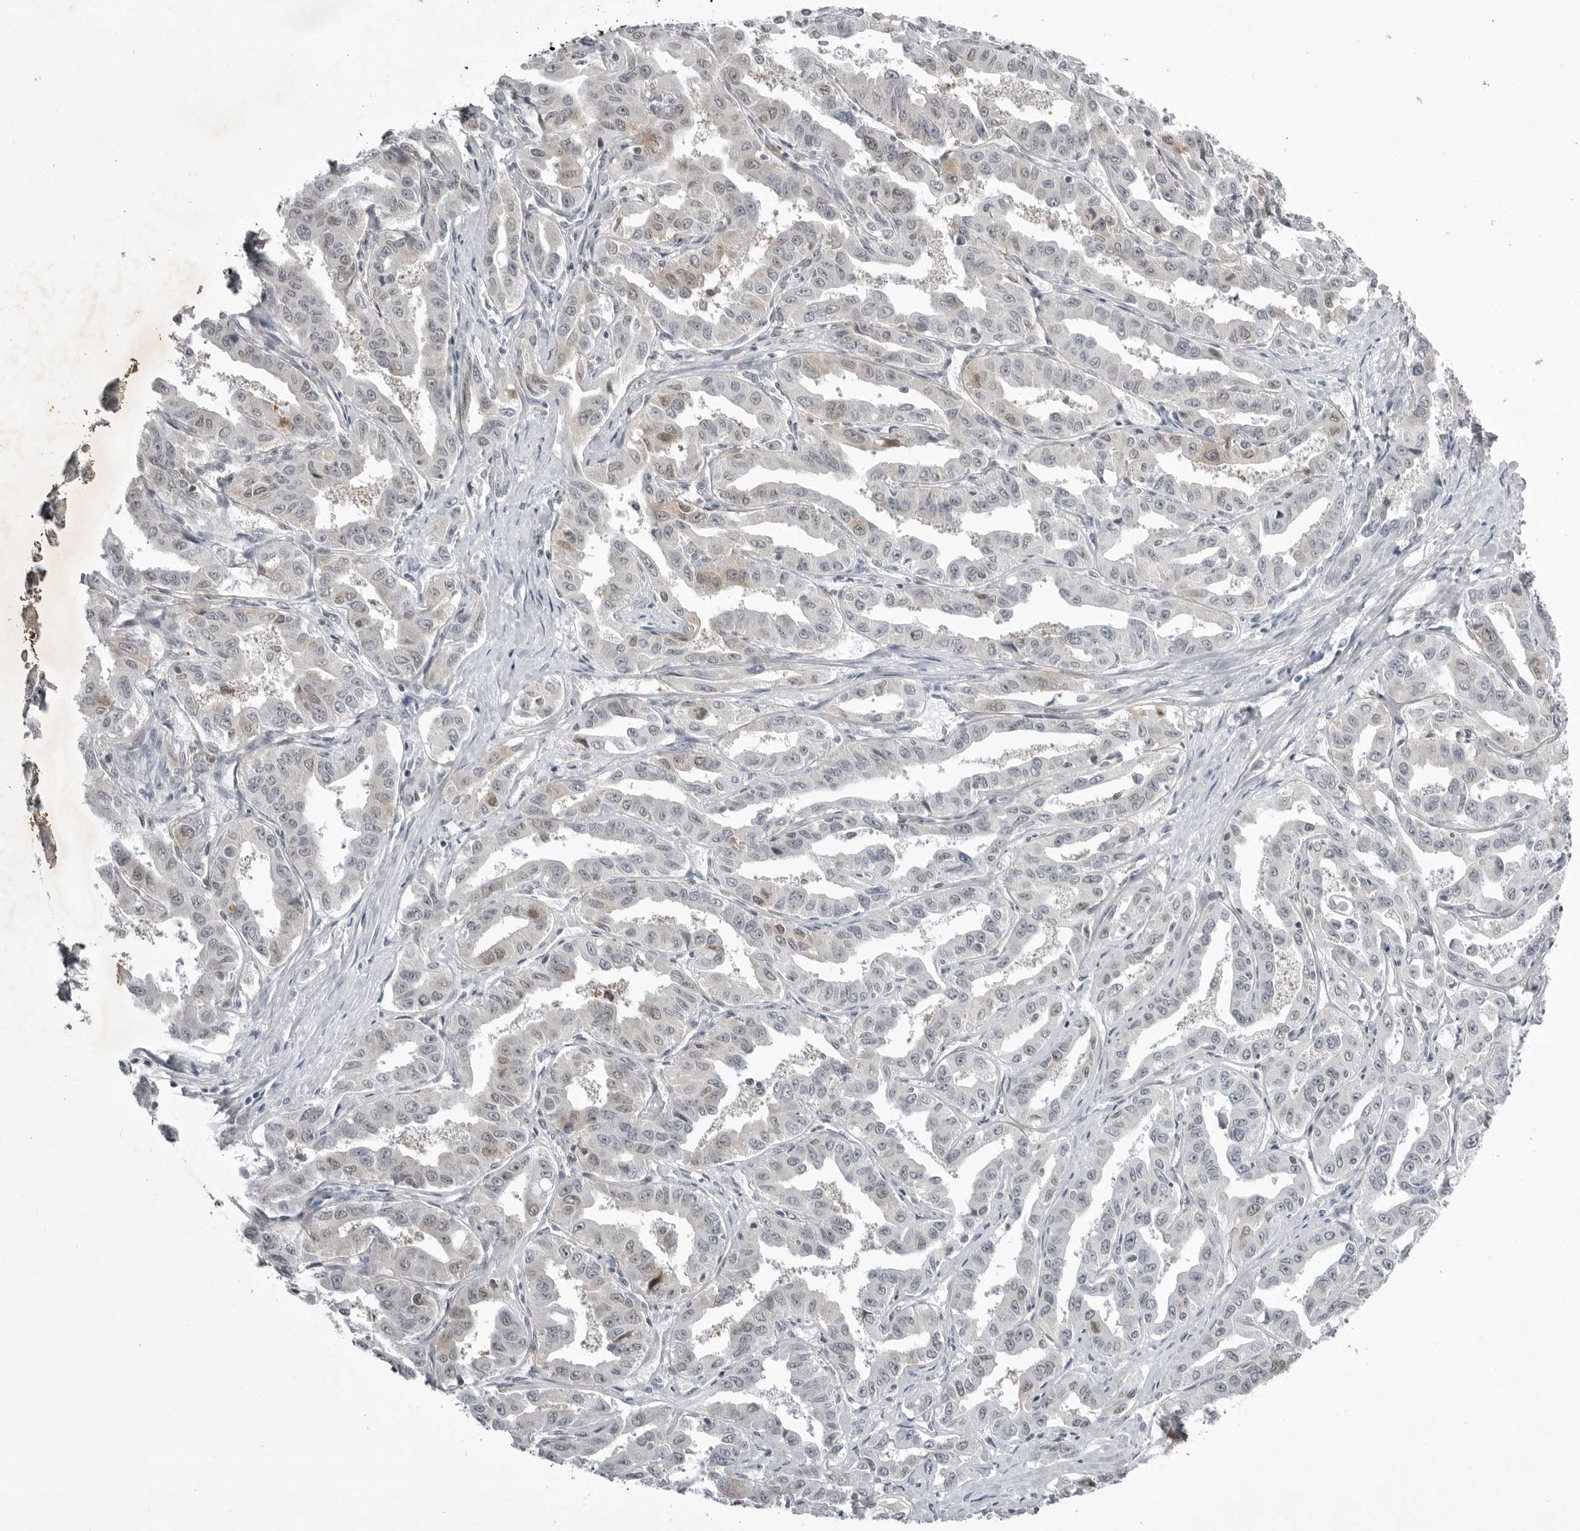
{"staining": {"intensity": "negative", "quantity": "none", "location": "none"}, "tissue": "liver cancer", "cell_type": "Tumor cells", "image_type": "cancer", "snomed": [{"axis": "morphology", "description": "Cholangiocarcinoma"}, {"axis": "topography", "description": "Liver"}], "caption": "Tumor cells show no significant protein positivity in liver cholangiocarcinoma. (Stains: DAB IHC with hematoxylin counter stain, Microscopy: brightfield microscopy at high magnification).", "gene": "RRM1", "patient": {"sex": "male", "age": 59}}